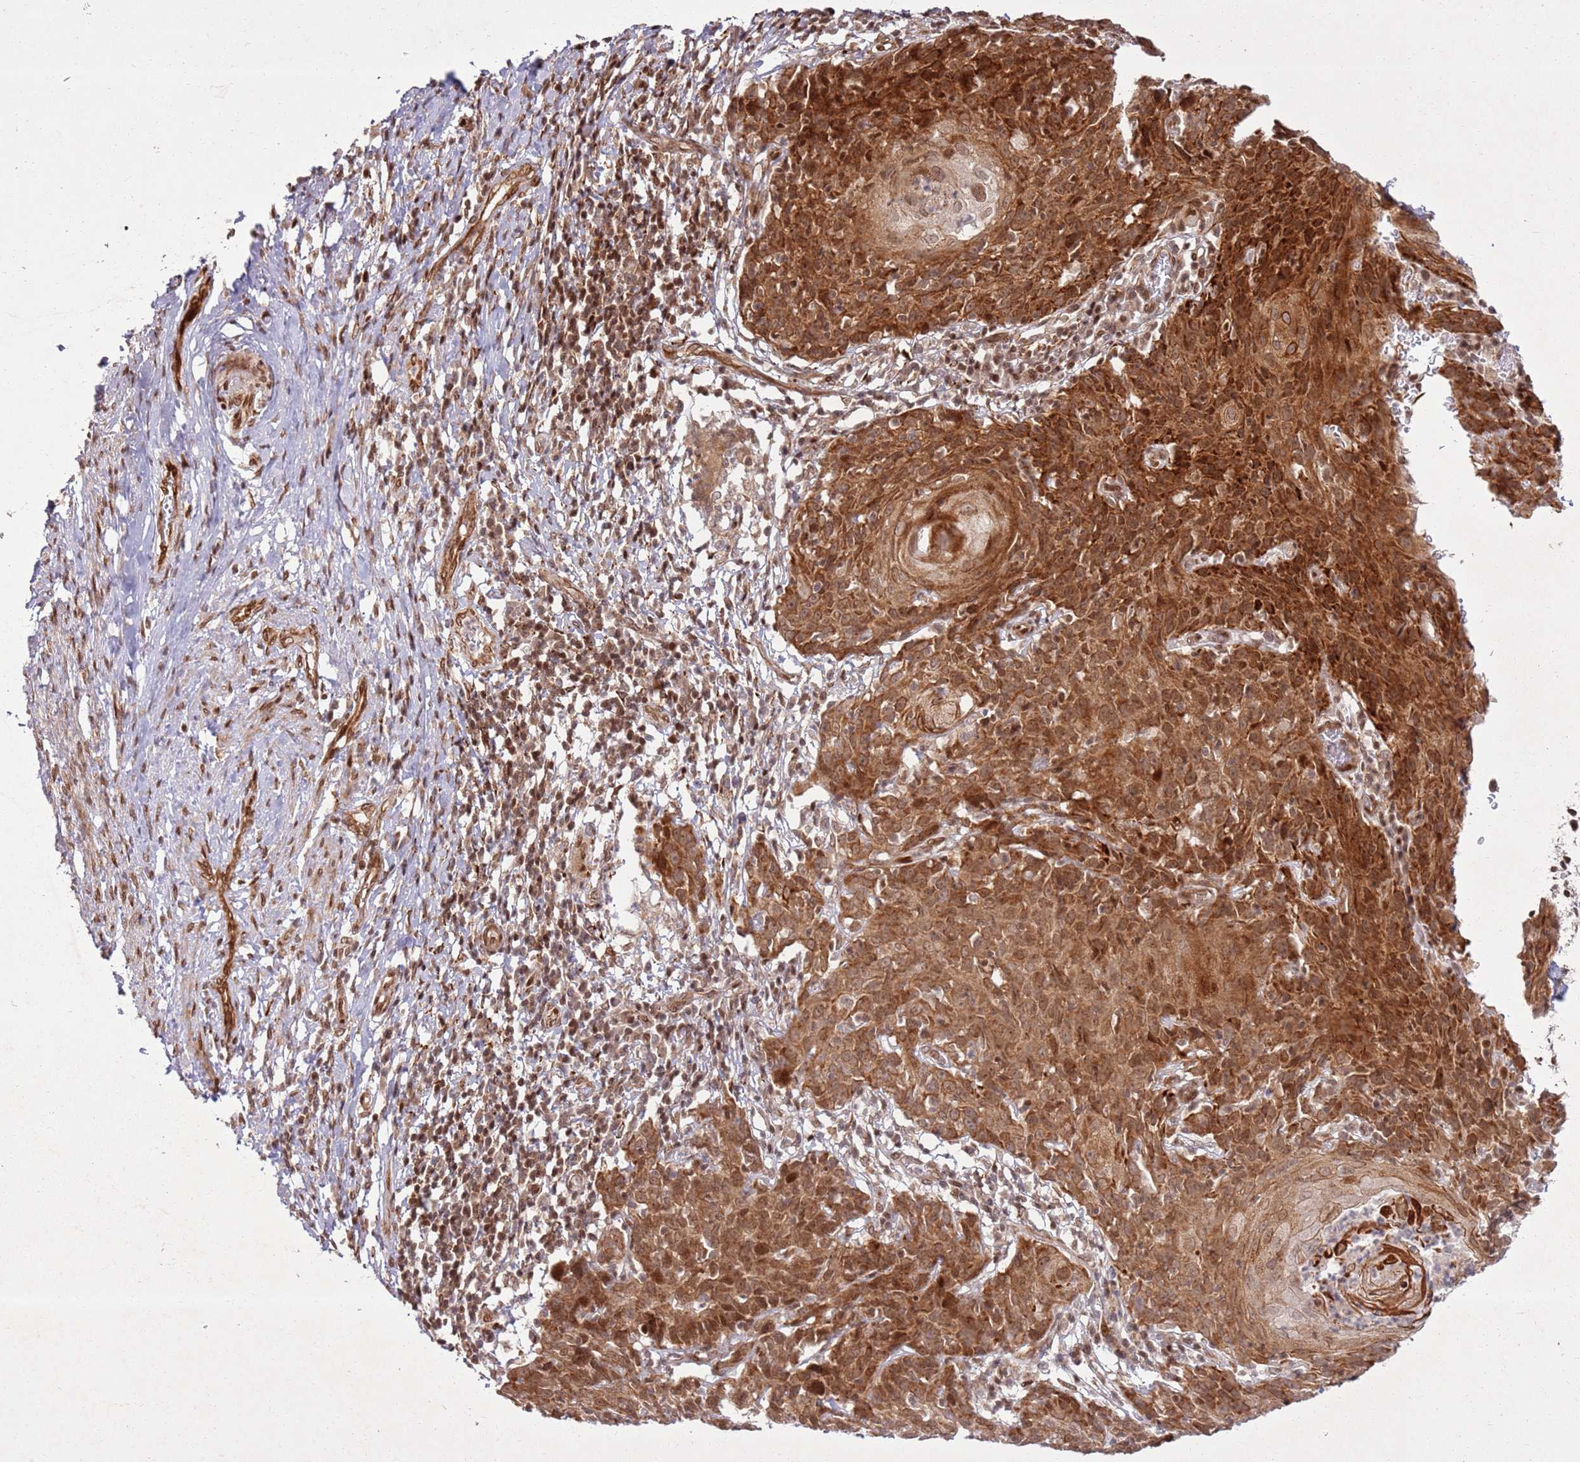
{"staining": {"intensity": "strong", "quantity": ">75%", "location": "cytoplasmic/membranous,nuclear"}, "tissue": "cervical cancer", "cell_type": "Tumor cells", "image_type": "cancer", "snomed": [{"axis": "morphology", "description": "Squamous cell carcinoma, NOS"}, {"axis": "topography", "description": "Cervix"}], "caption": "A histopathology image of cervical squamous cell carcinoma stained for a protein demonstrates strong cytoplasmic/membranous and nuclear brown staining in tumor cells.", "gene": "KLHL36", "patient": {"sex": "female", "age": 50}}